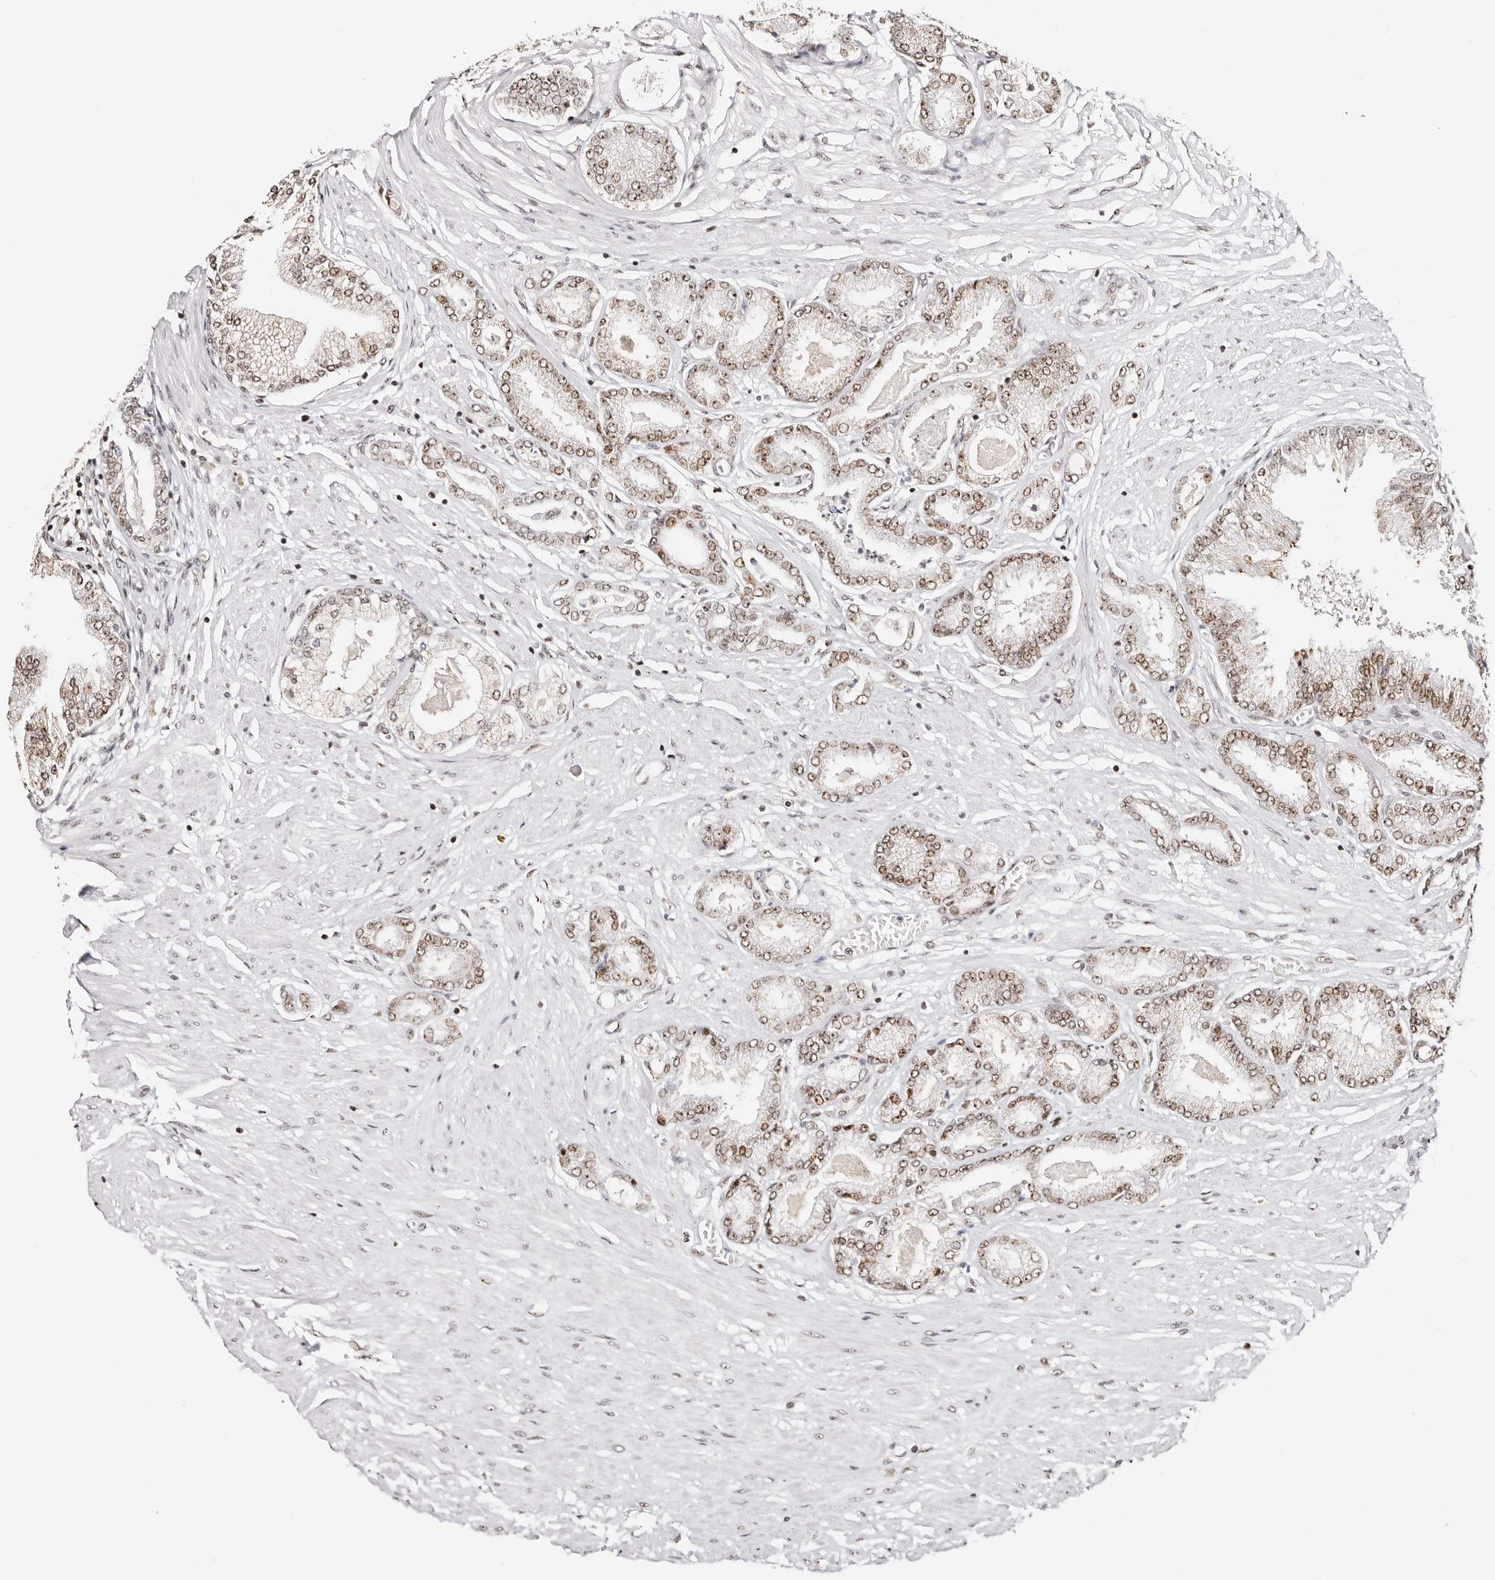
{"staining": {"intensity": "moderate", "quantity": ">75%", "location": "nuclear"}, "tissue": "prostate cancer", "cell_type": "Tumor cells", "image_type": "cancer", "snomed": [{"axis": "morphology", "description": "Adenocarcinoma, Low grade"}, {"axis": "topography", "description": "Prostate"}], "caption": "There is medium levels of moderate nuclear expression in tumor cells of prostate cancer, as demonstrated by immunohistochemical staining (brown color).", "gene": "IQGAP3", "patient": {"sex": "male", "age": 63}}